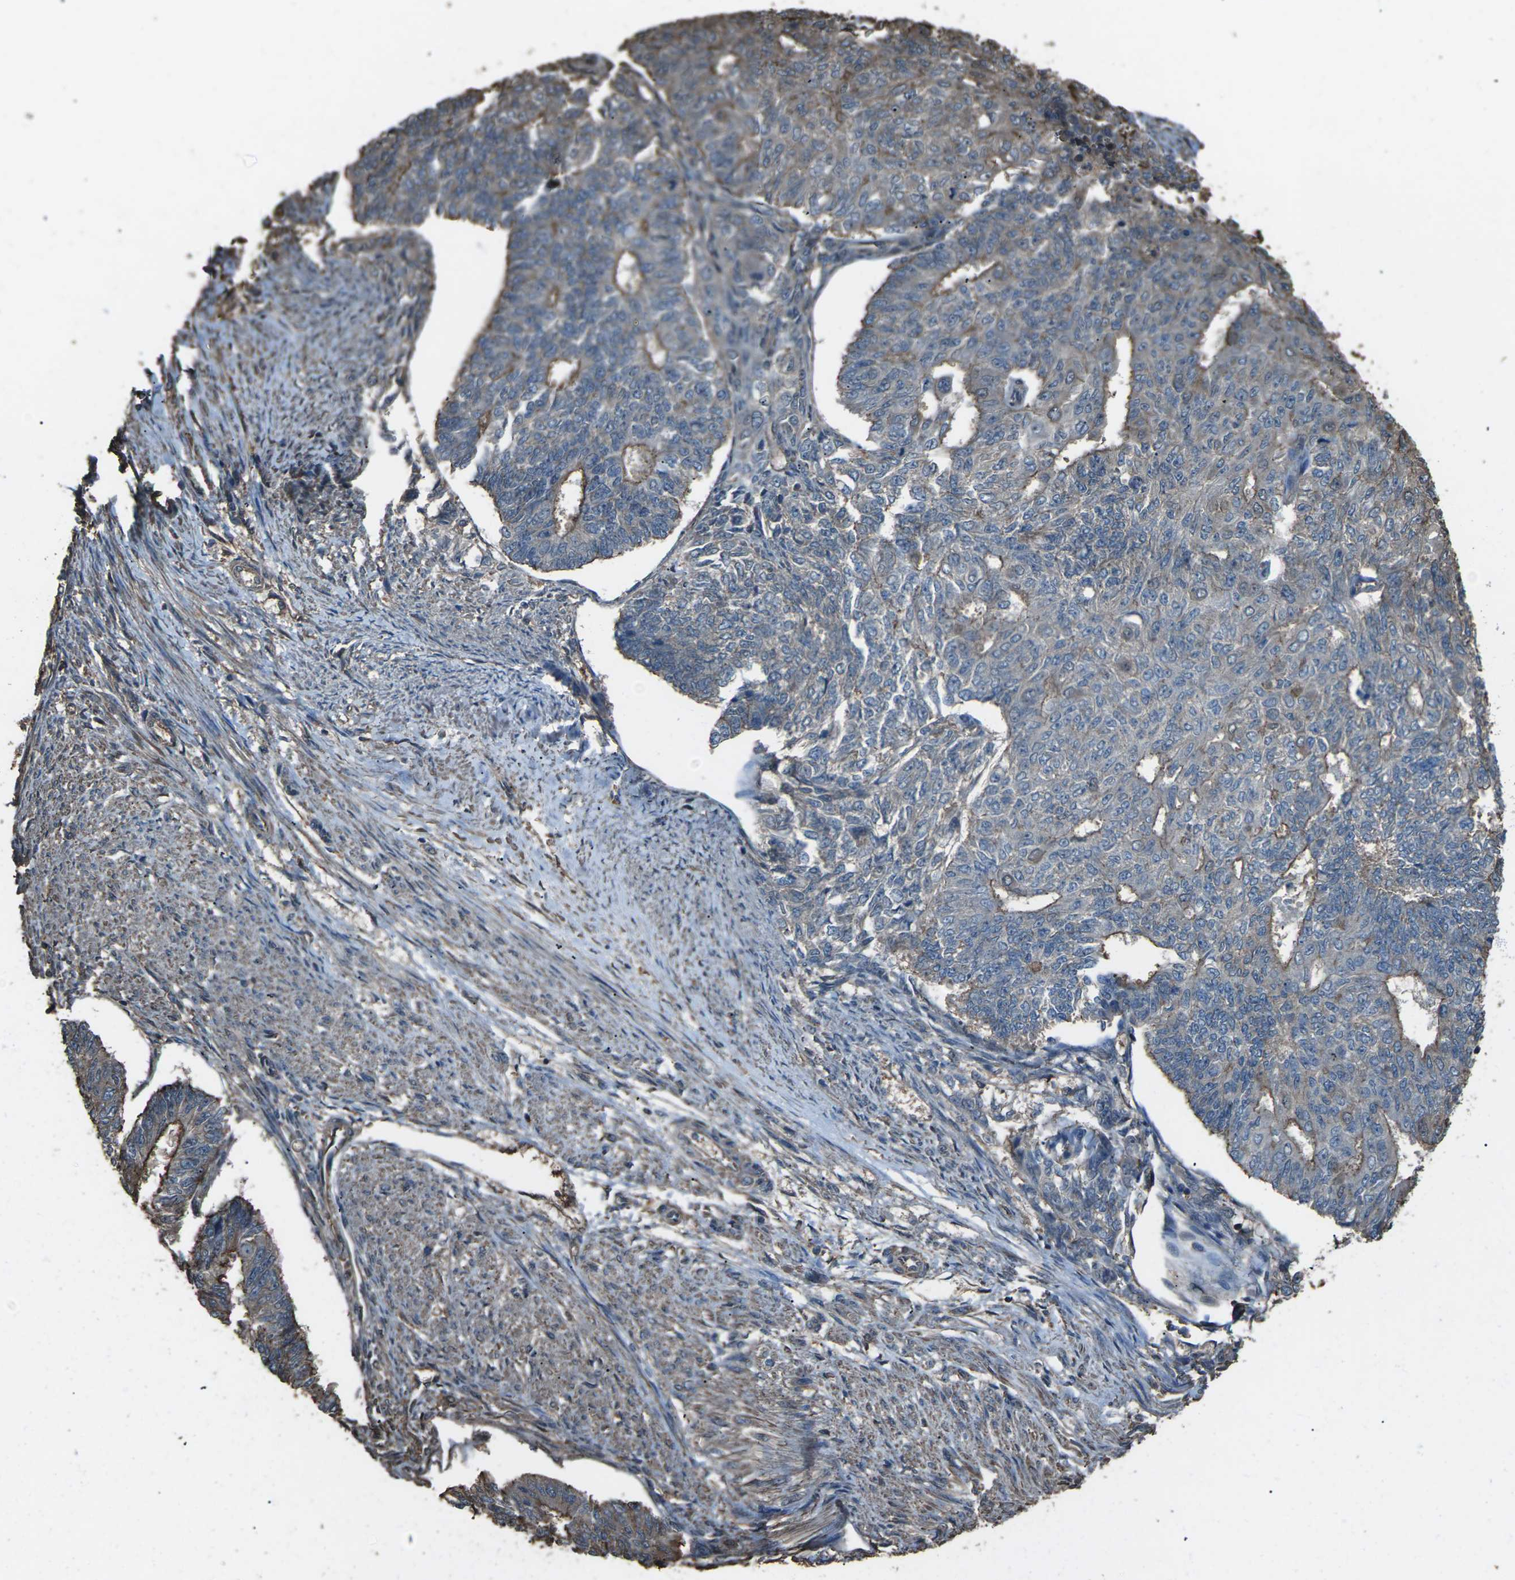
{"staining": {"intensity": "moderate", "quantity": "25%-75%", "location": "cytoplasmic/membranous"}, "tissue": "endometrial cancer", "cell_type": "Tumor cells", "image_type": "cancer", "snomed": [{"axis": "morphology", "description": "Adenocarcinoma, NOS"}, {"axis": "topography", "description": "Endometrium"}], "caption": "Human endometrial adenocarcinoma stained with a brown dye demonstrates moderate cytoplasmic/membranous positive expression in approximately 25%-75% of tumor cells.", "gene": "DHPS", "patient": {"sex": "female", "age": 32}}